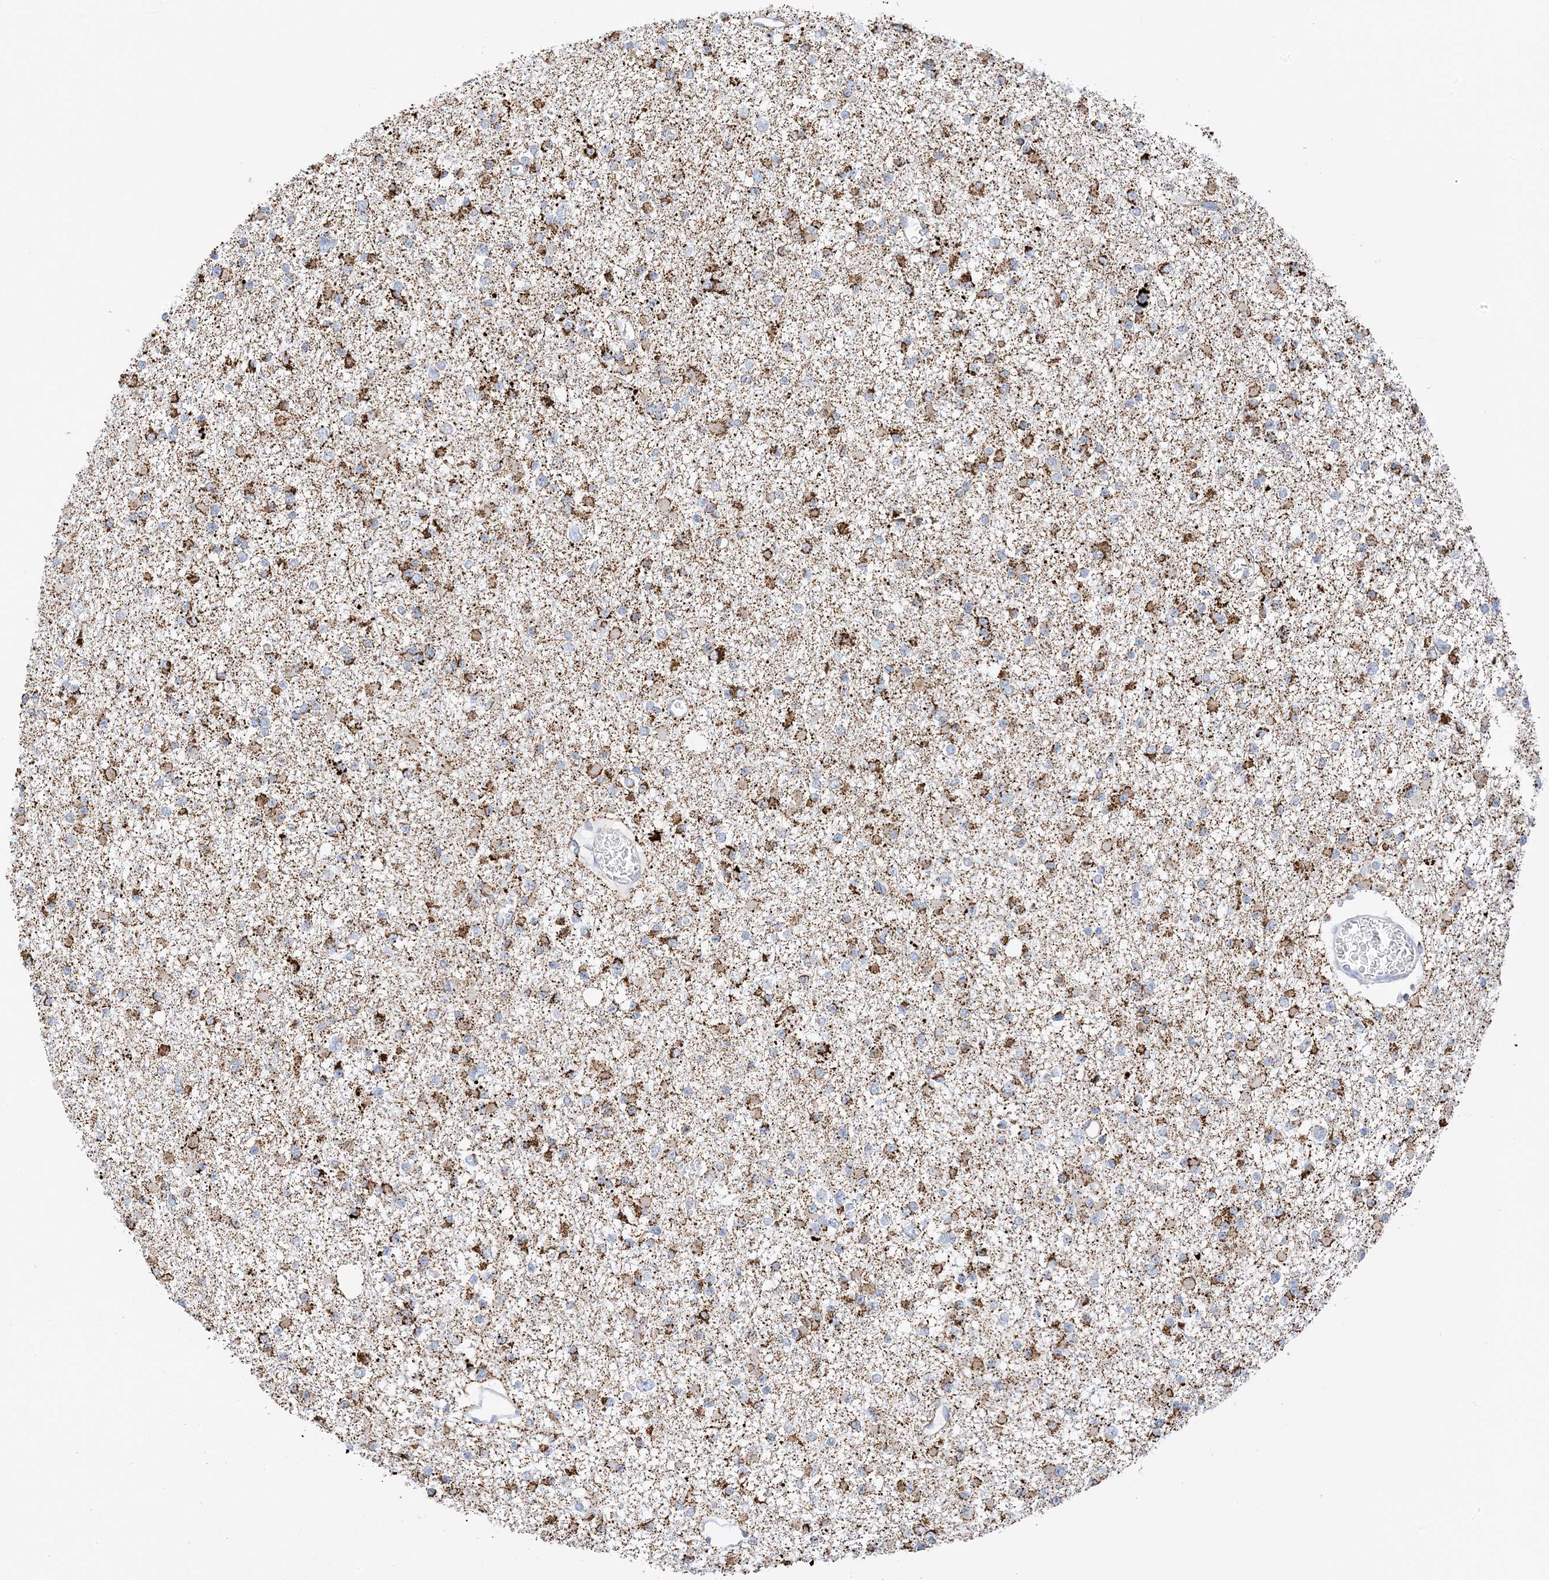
{"staining": {"intensity": "strong", "quantity": ">75%", "location": "cytoplasmic/membranous"}, "tissue": "glioma", "cell_type": "Tumor cells", "image_type": "cancer", "snomed": [{"axis": "morphology", "description": "Glioma, malignant, Low grade"}, {"axis": "topography", "description": "Brain"}], "caption": "The micrograph shows a brown stain indicating the presence of a protein in the cytoplasmic/membranous of tumor cells in malignant low-grade glioma. The protein is shown in brown color, while the nuclei are stained blue.", "gene": "CAPN13", "patient": {"sex": "female", "age": 22}}